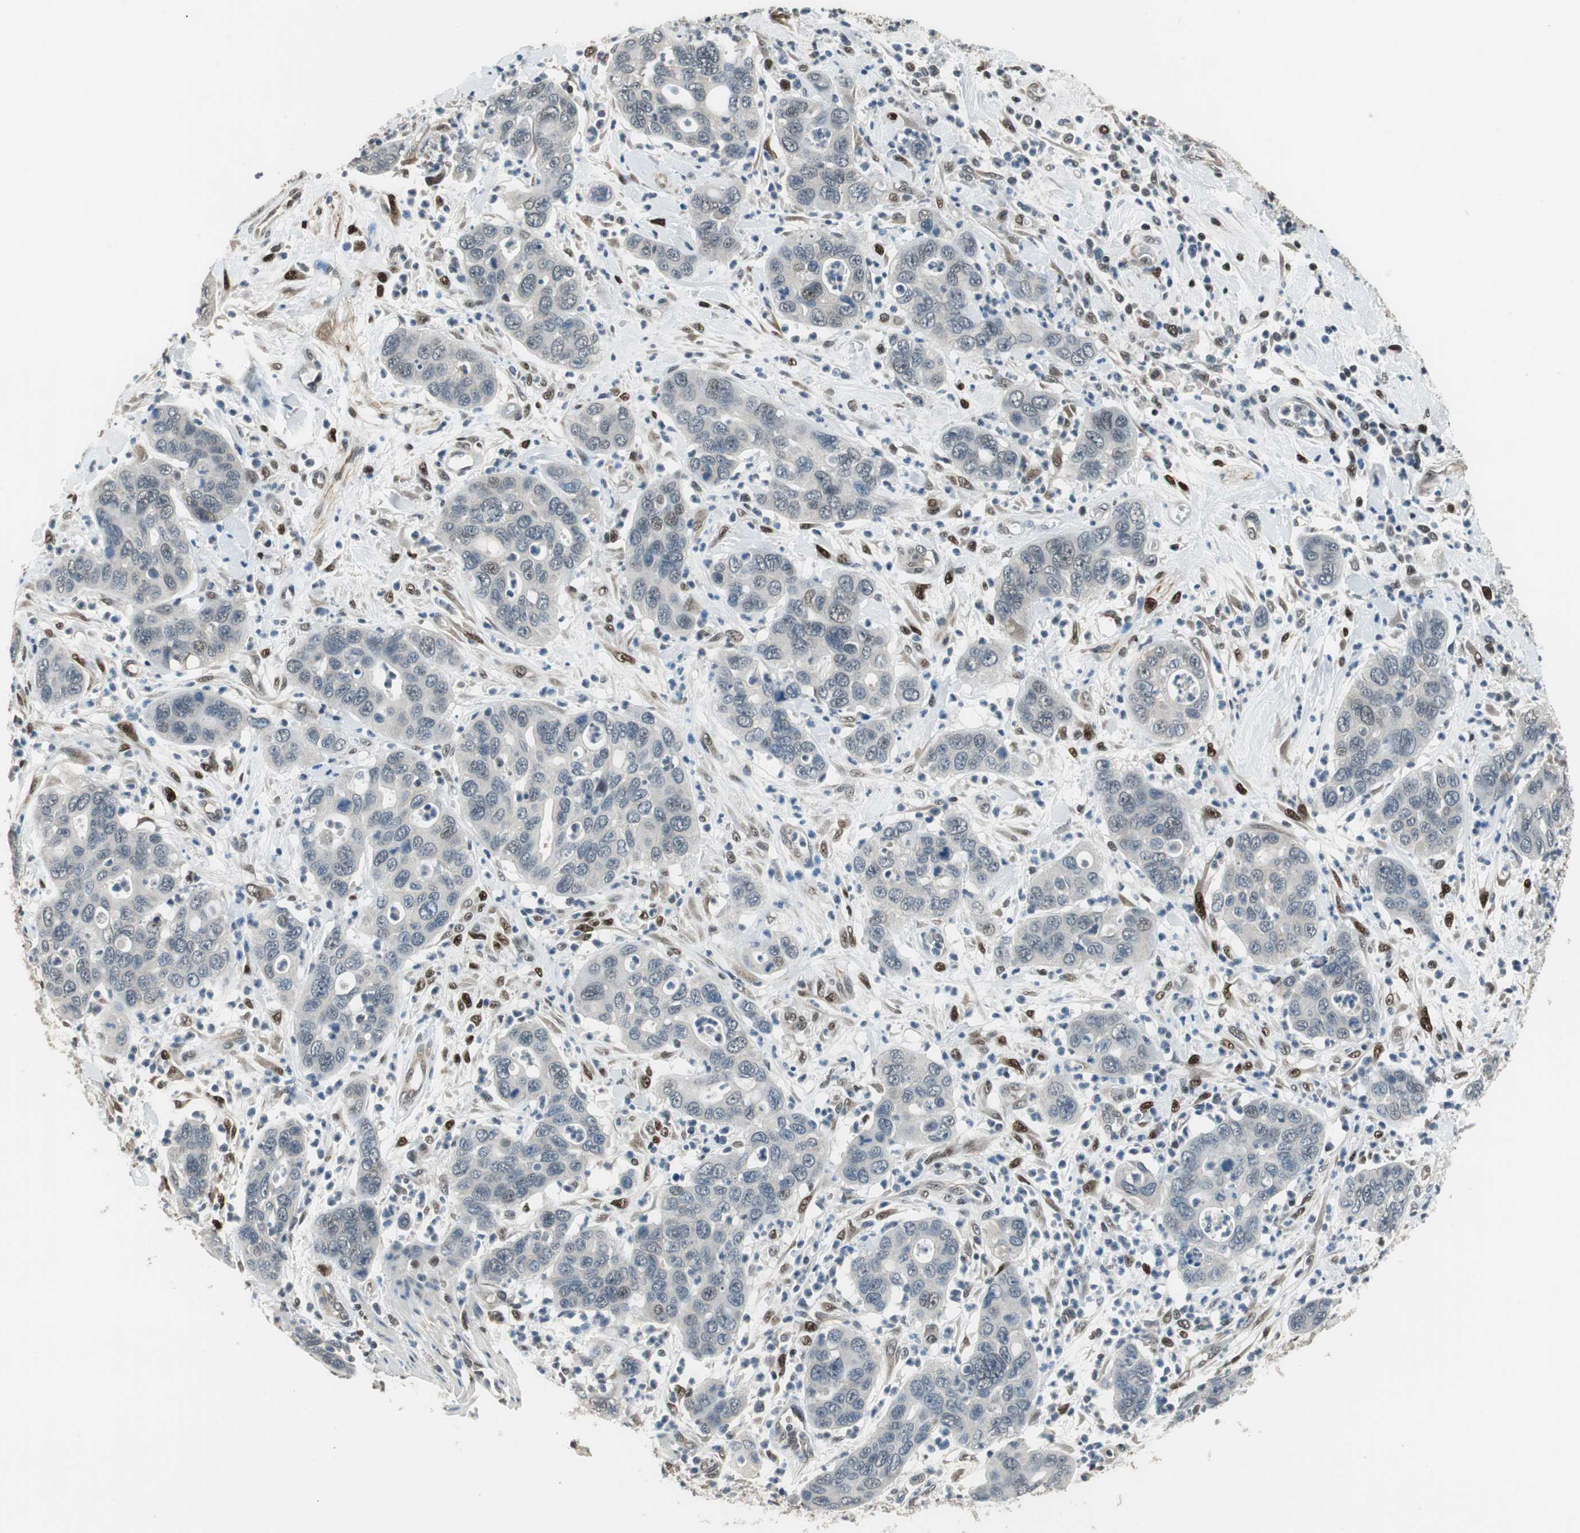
{"staining": {"intensity": "negative", "quantity": "none", "location": "none"}, "tissue": "pancreatic cancer", "cell_type": "Tumor cells", "image_type": "cancer", "snomed": [{"axis": "morphology", "description": "Adenocarcinoma, NOS"}, {"axis": "topography", "description": "Pancreas"}], "caption": "Immunohistochemistry (IHC) histopathology image of neoplastic tissue: adenocarcinoma (pancreatic) stained with DAB reveals no significant protein expression in tumor cells.", "gene": "MAFB", "patient": {"sex": "female", "age": 71}}